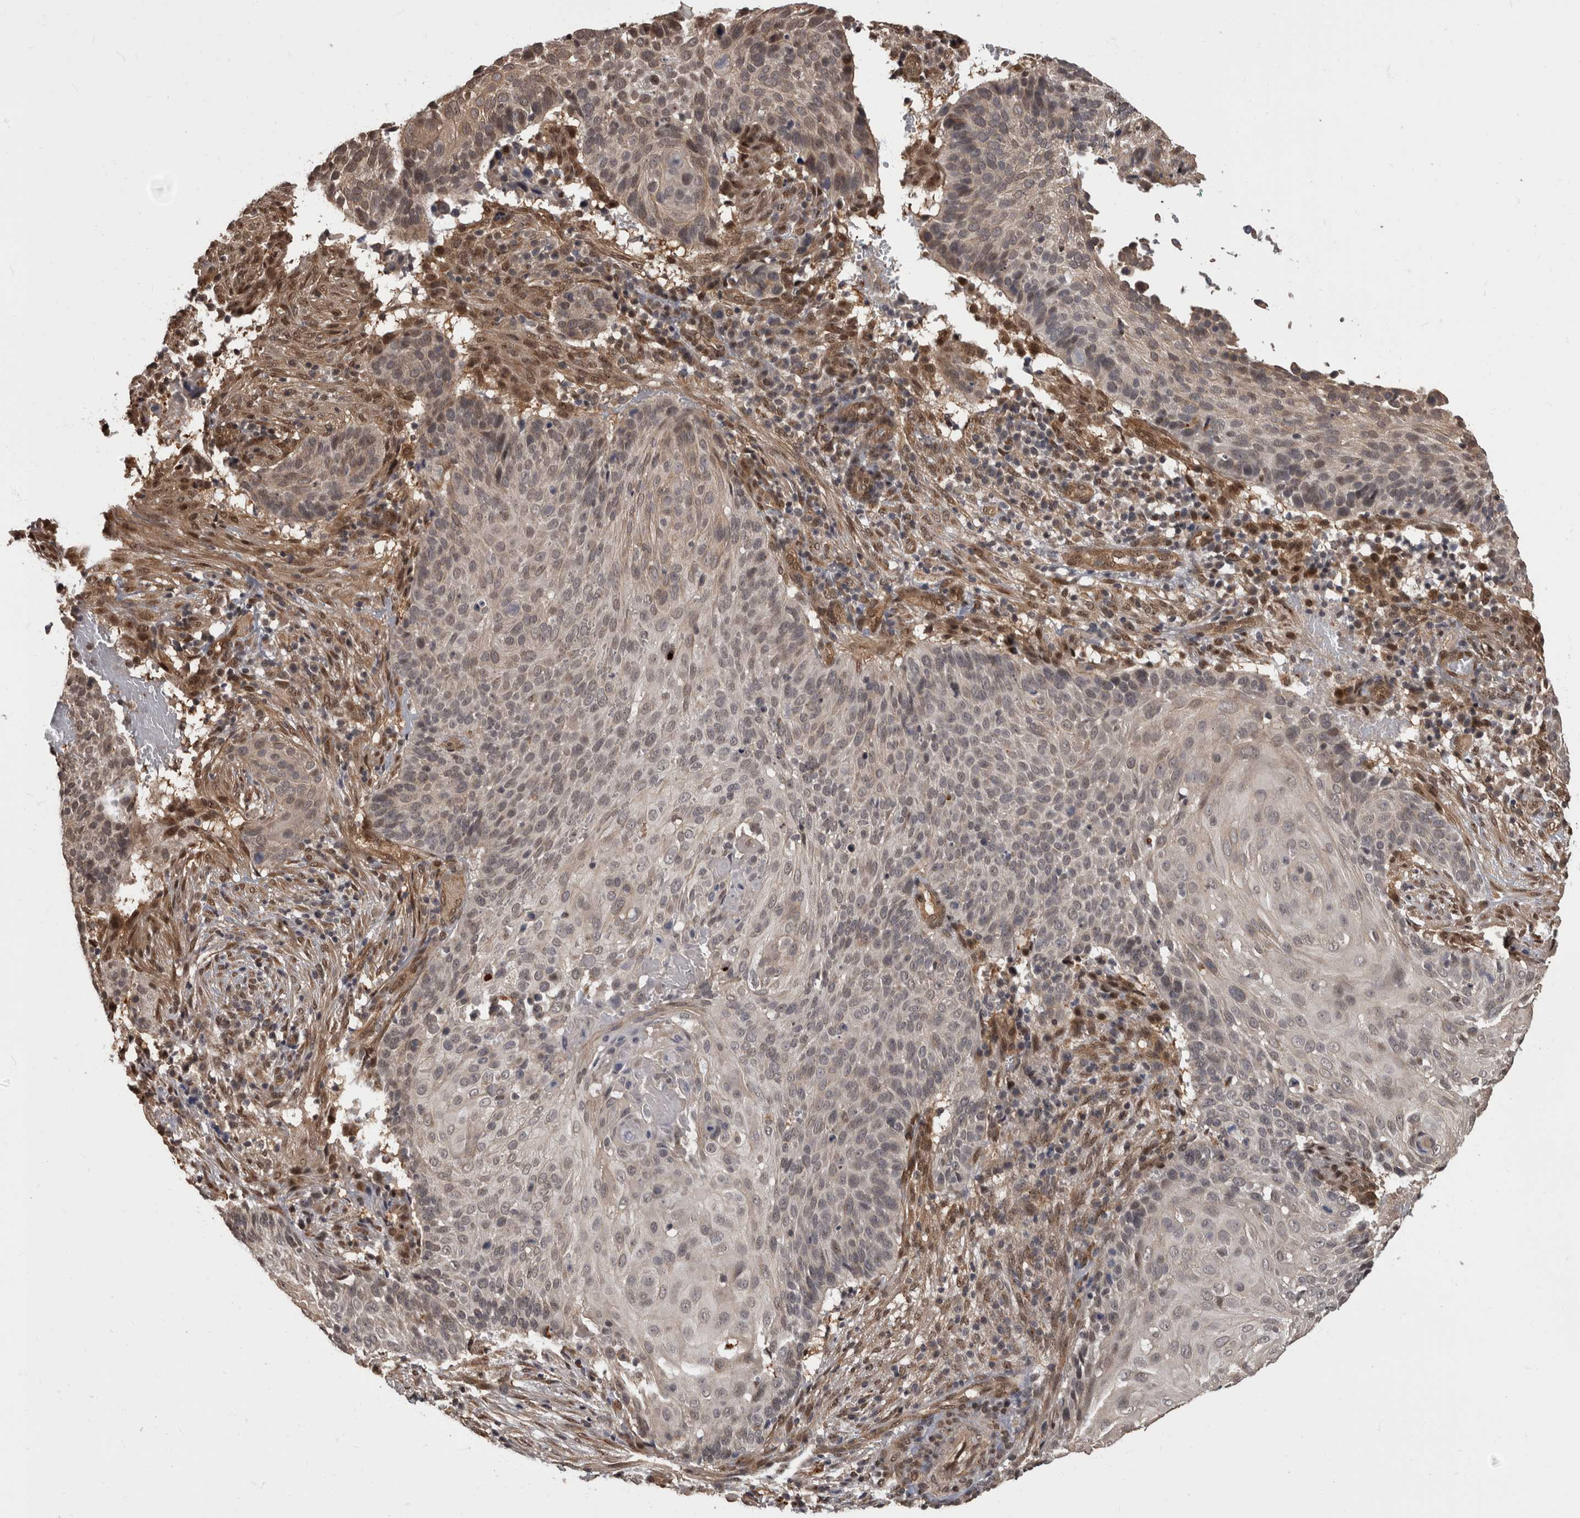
{"staining": {"intensity": "weak", "quantity": "25%-75%", "location": "nuclear"}, "tissue": "cervical cancer", "cell_type": "Tumor cells", "image_type": "cancer", "snomed": [{"axis": "morphology", "description": "Squamous cell carcinoma, NOS"}, {"axis": "topography", "description": "Cervix"}], "caption": "Weak nuclear protein positivity is identified in about 25%-75% of tumor cells in squamous cell carcinoma (cervical).", "gene": "AKT3", "patient": {"sex": "female", "age": 74}}